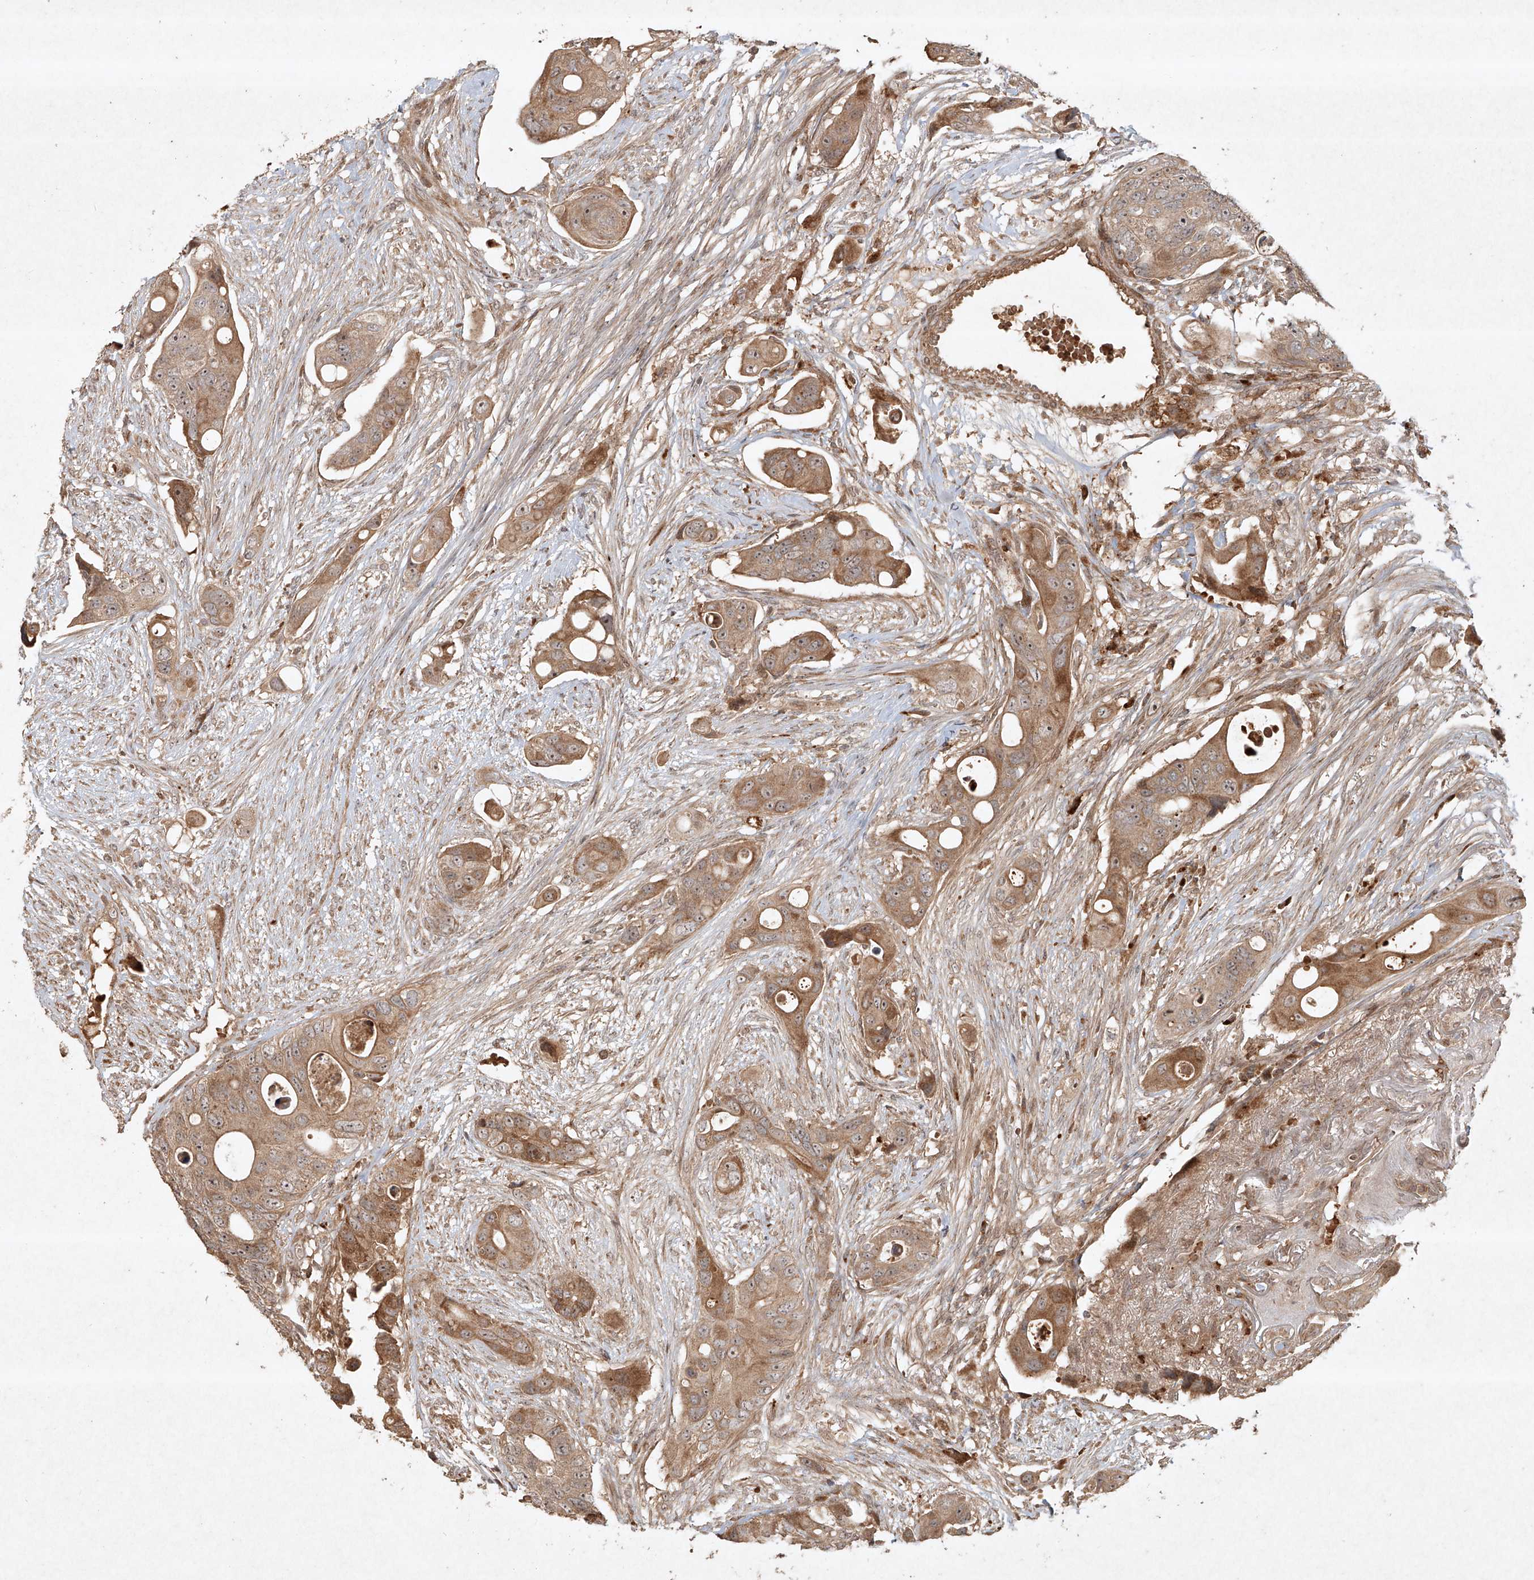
{"staining": {"intensity": "moderate", "quantity": ">75%", "location": "cytoplasmic/membranous,nuclear"}, "tissue": "colorectal cancer", "cell_type": "Tumor cells", "image_type": "cancer", "snomed": [{"axis": "morphology", "description": "Adenocarcinoma, NOS"}, {"axis": "topography", "description": "Colon"}], "caption": "Colorectal adenocarcinoma stained with DAB immunohistochemistry (IHC) reveals medium levels of moderate cytoplasmic/membranous and nuclear expression in approximately >75% of tumor cells.", "gene": "CYYR1", "patient": {"sex": "female", "age": 57}}